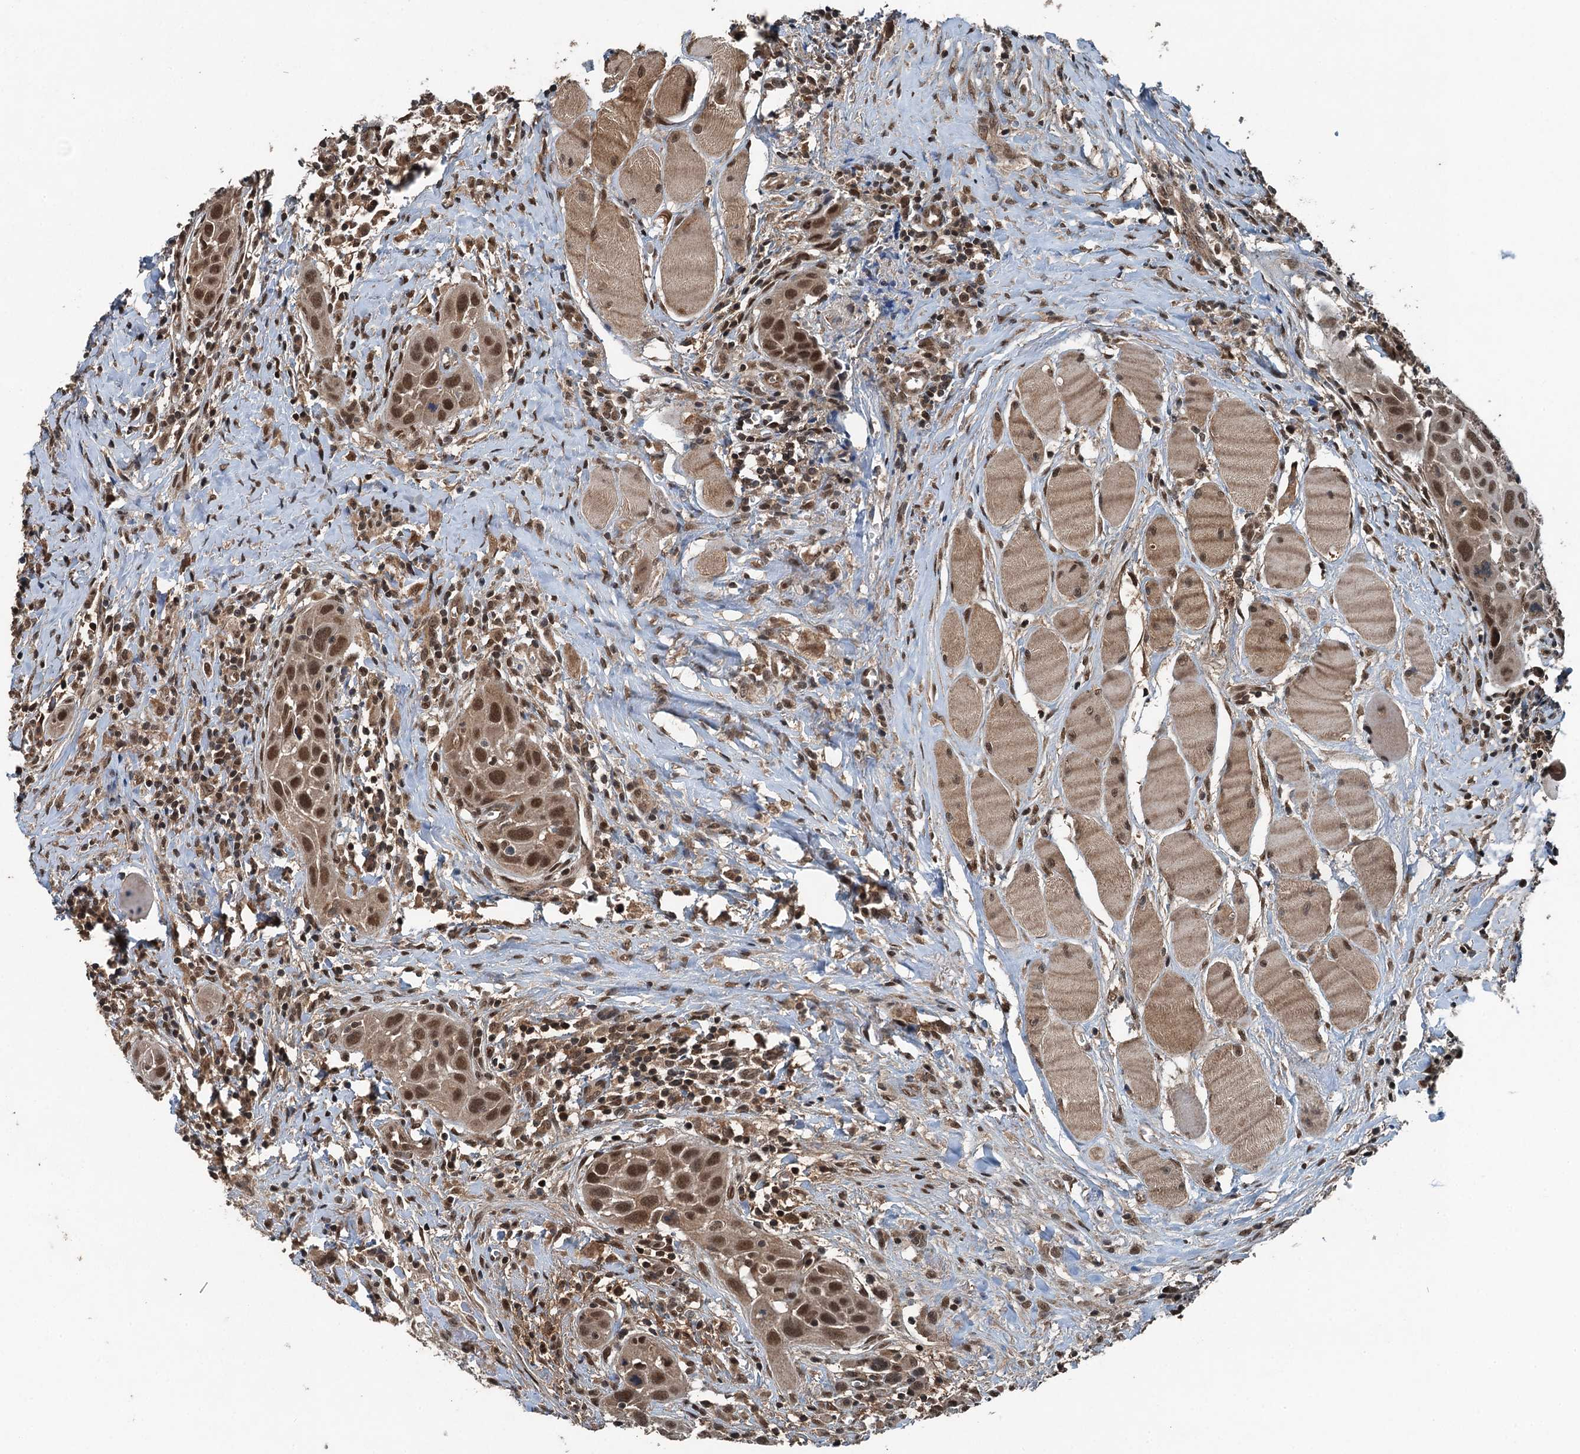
{"staining": {"intensity": "moderate", "quantity": ">75%", "location": "nuclear"}, "tissue": "head and neck cancer", "cell_type": "Tumor cells", "image_type": "cancer", "snomed": [{"axis": "morphology", "description": "Squamous cell carcinoma, NOS"}, {"axis": "topography", "description": "Oral tissue"}, {"axis": "topography", "description": "Head-Neck"}], "caption": "The photomicrograph demonstrates a brown stain indicating the presence of a protein in the nuclear of tumor cells in head and neck squamous cell carcinoma. The staining was performed using DAB, with brown indicating positive protein expression. Nuclei are stained blue with hematoxylin.", "gene": "UBXN6", "patient": {"sex": "female", "age": 50}}